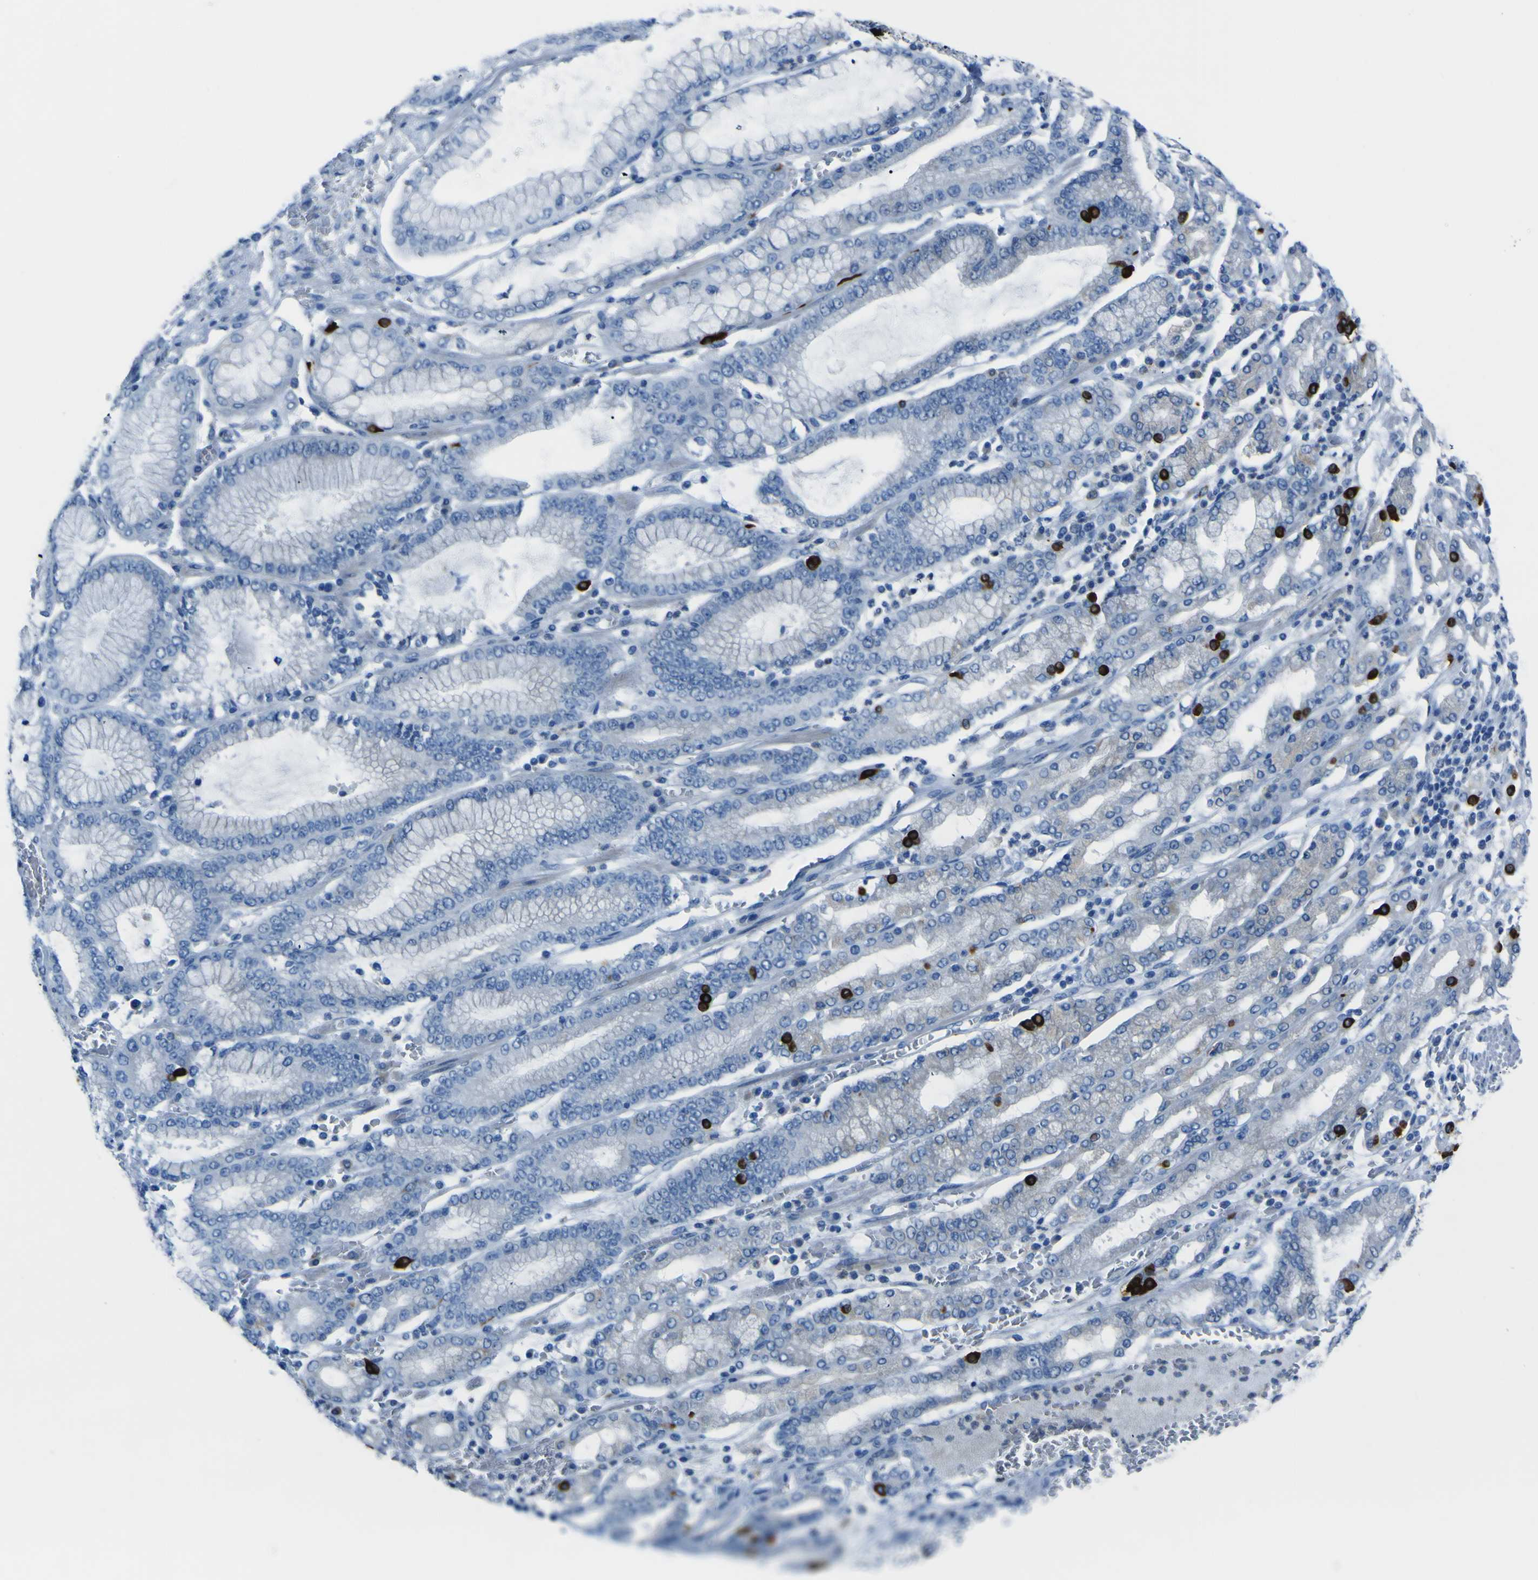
{"staining": {"intensity": "negative", "quantity": "none", "location": "none"}, "tissue": "stomach cancer", "cell_type": "Tumor cells", "image_type": "cancer", "snomed": [{"axis": "morphology", "description": "Normal tissue, NOS"}, {"axis": "morphology", "description": "Adenocarcinoma, NOS"}, {"axis": "topography", "description": "Stomach, upper"}, {"axis": "topography", "description": "Stomach"}], "caption": "Human stomach cancer (adenocarcinoma) stained for a protein using immunohistochemistry (IHC) reveals no staining in tumor cells.", "gene": "ACSL1", "patient": {"sex": "male", "age": 76}}